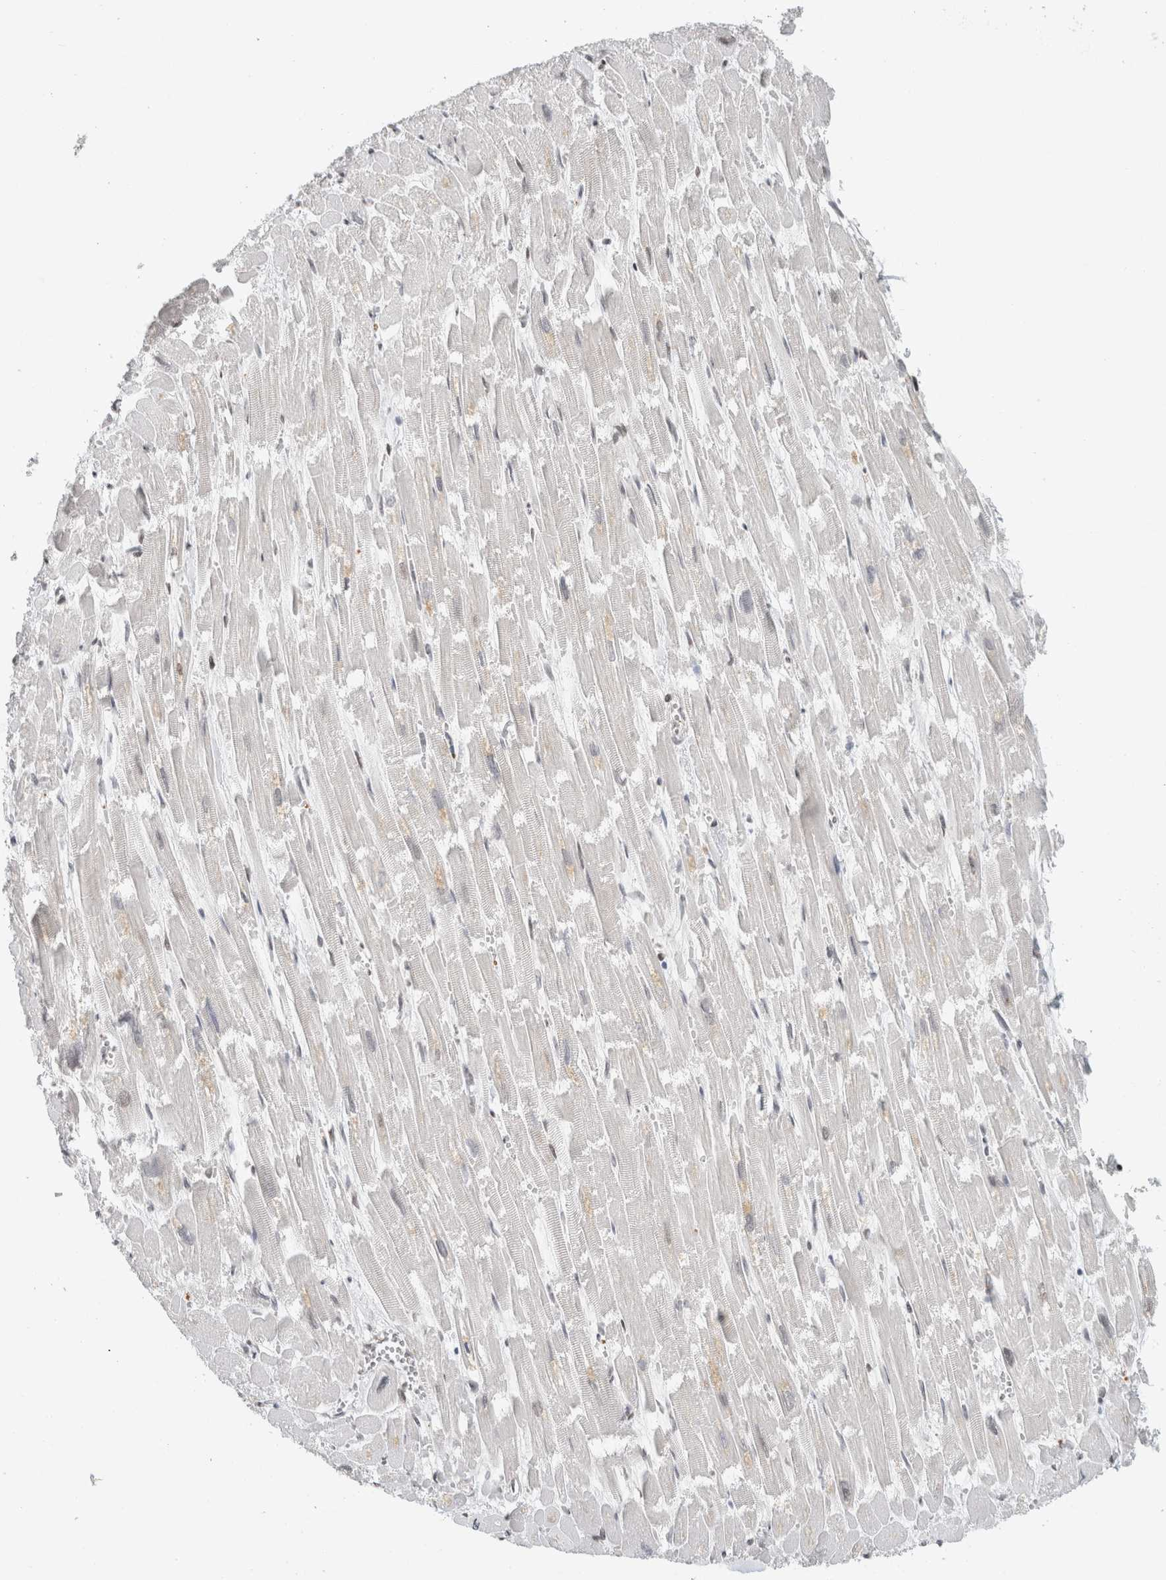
{"staining": {"intensity": "moderate", "quantity": "25%-75%", "location": "nuclear"}, "tissue": "heart muscle", "cell_type": "Cardiomyocytes", "image_type": "normal", "snomed": [{"axis": "morphology", "description": "Normal tissue, NOS"}, {"axis": "topography", "description": "Heart"}], "caption": "A medium amount of moderate nuclear positivity is seen in about 25%-75% of cardiomyocytes in normal heart muscle. (DAB (3,3'-diaminobenzidine) IHC with brightfield microscopy, high magnification).", "gene": "HNRNPR", "patient": {"sex": "male", "age": 54}}